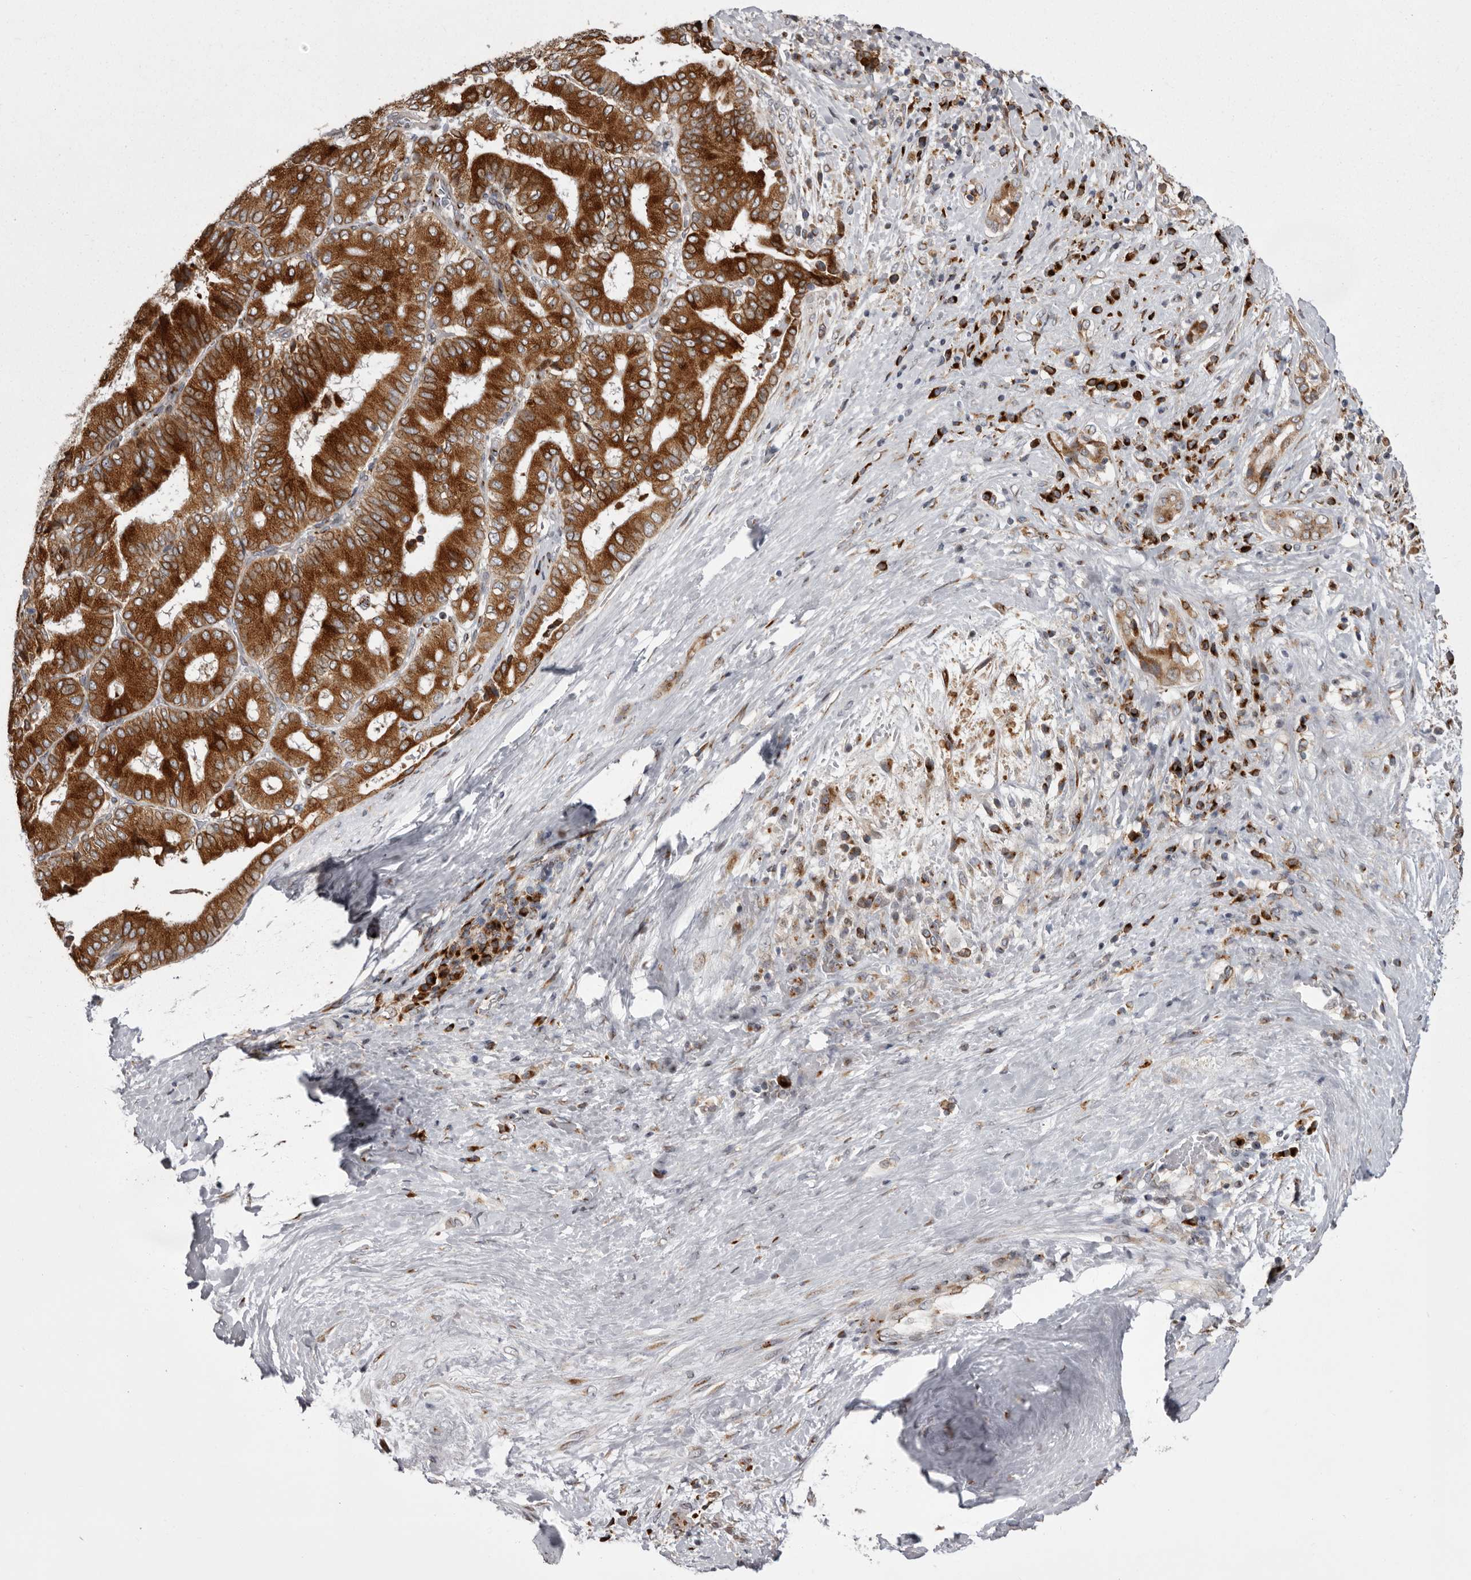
{"staining": {"intensity": "strong", "quantity": ">75%", "location": "cytoplasmic/membranous"}, "tissue": "liver cancer", "cell_type": "Tumor cells", "image_type": "cancer", "snomed": [{"axis": "morphology", "description": "Cholangiocarcinoma"}, {"axis": "topography", "description": "Liver"}], "caption": "This photomicrograph shows immunohistochemistry staining of liver cholangiocarcinoma, with high strong cytoplasmic/membranous expression in about >75% of tumor cells.", "gene": "WDR47", "patient": {"sex": "female", "age": 75}}